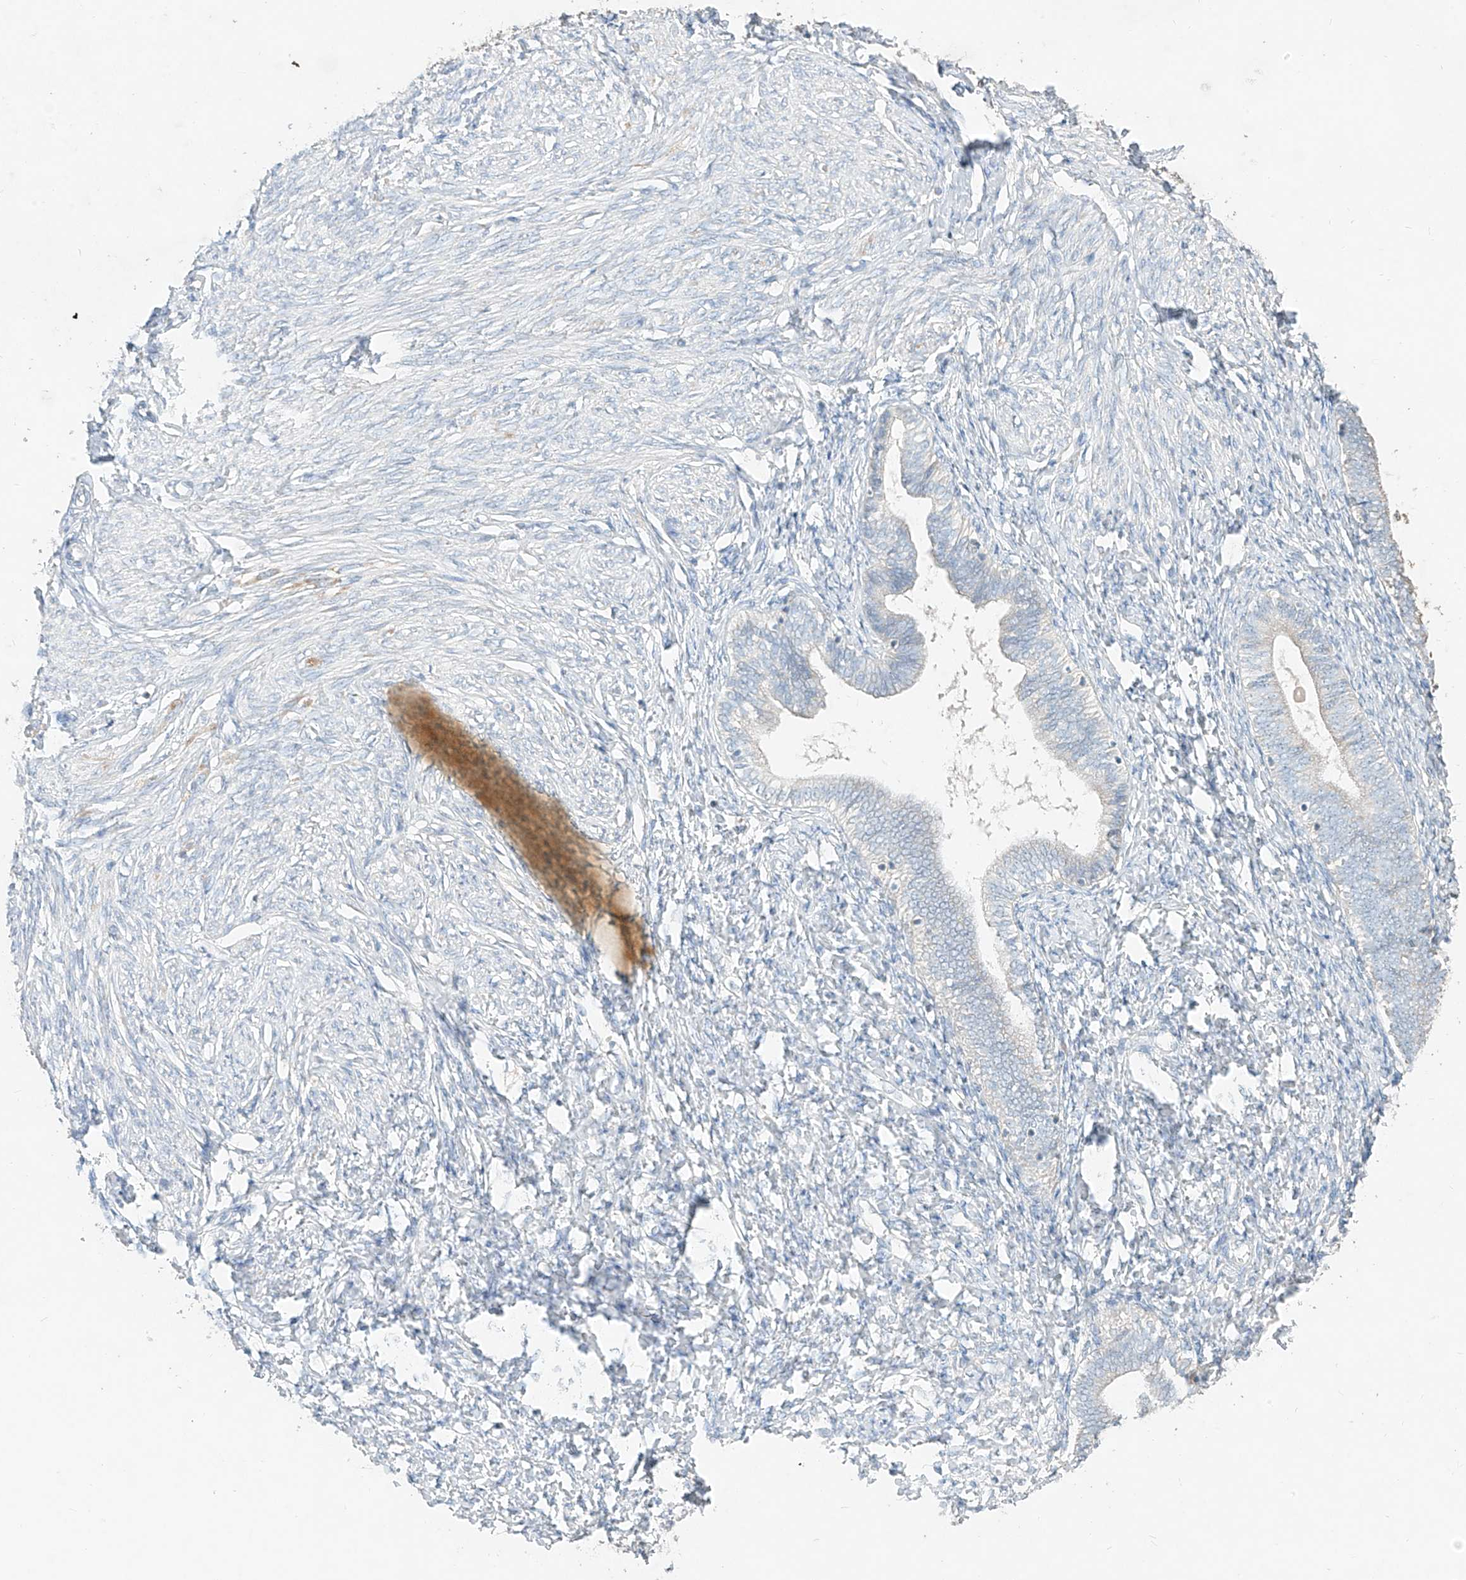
{"staining": {"intensity": "negative", "quantity": "none", "location": "none"}, "tissue": "endometrium", "cell_type": "Cells in endometrial stroma", "image_type": "normal", "snomed": [{"axis": "morphology", "description": "Normal tissue, NOS"}, {"axis": "topography", "description": "Endometrium"}], "caption": "This is an IHC image of unremarkable human endometrium. There is no expression in cells in endometrial stroma.", "gene": "ZZEF1", "patient": {"sex": "female", "age": 72}}